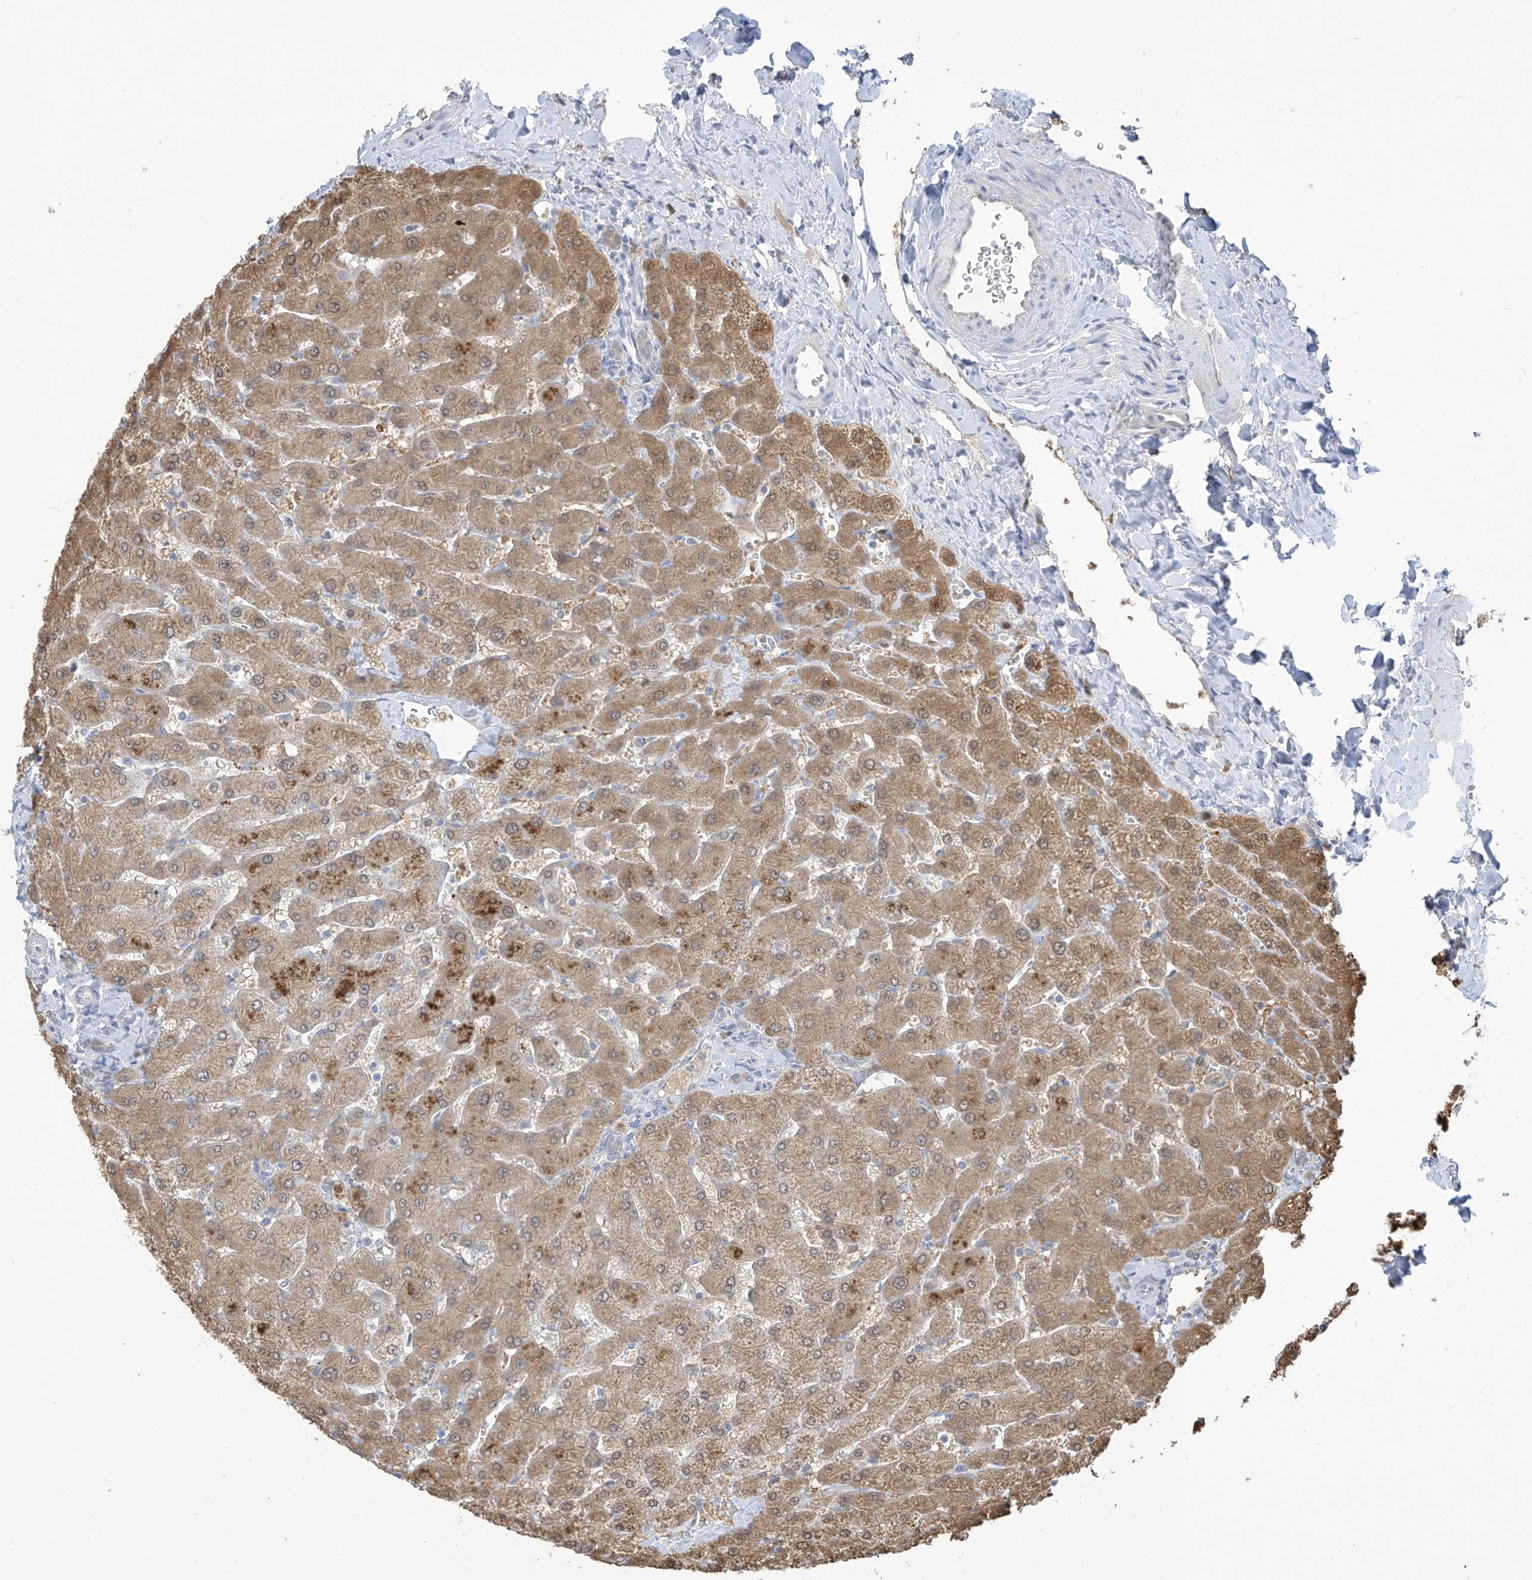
{"staining": {"intensity": "negative", "quantity": "none", "location": "none"}, "tissue": "liver", "cell_type": "Cholangiocytes", "image_type": "normal", "snomed": [{"axis": "morphology", "description": "Normal tissue, NOS"}, {"axis": "topography", "description": "Liver"}], "caption": "There is no significant expression in cholangiocytes of liver. (Stains: DAB (3,3'-diaminobenzidine) IHC with hematoxylin counter stain, Microscopy: brightfield microscopy at high magnification).", "gene": "IDH1", "patient": {"sex": "male", "age": 55}}